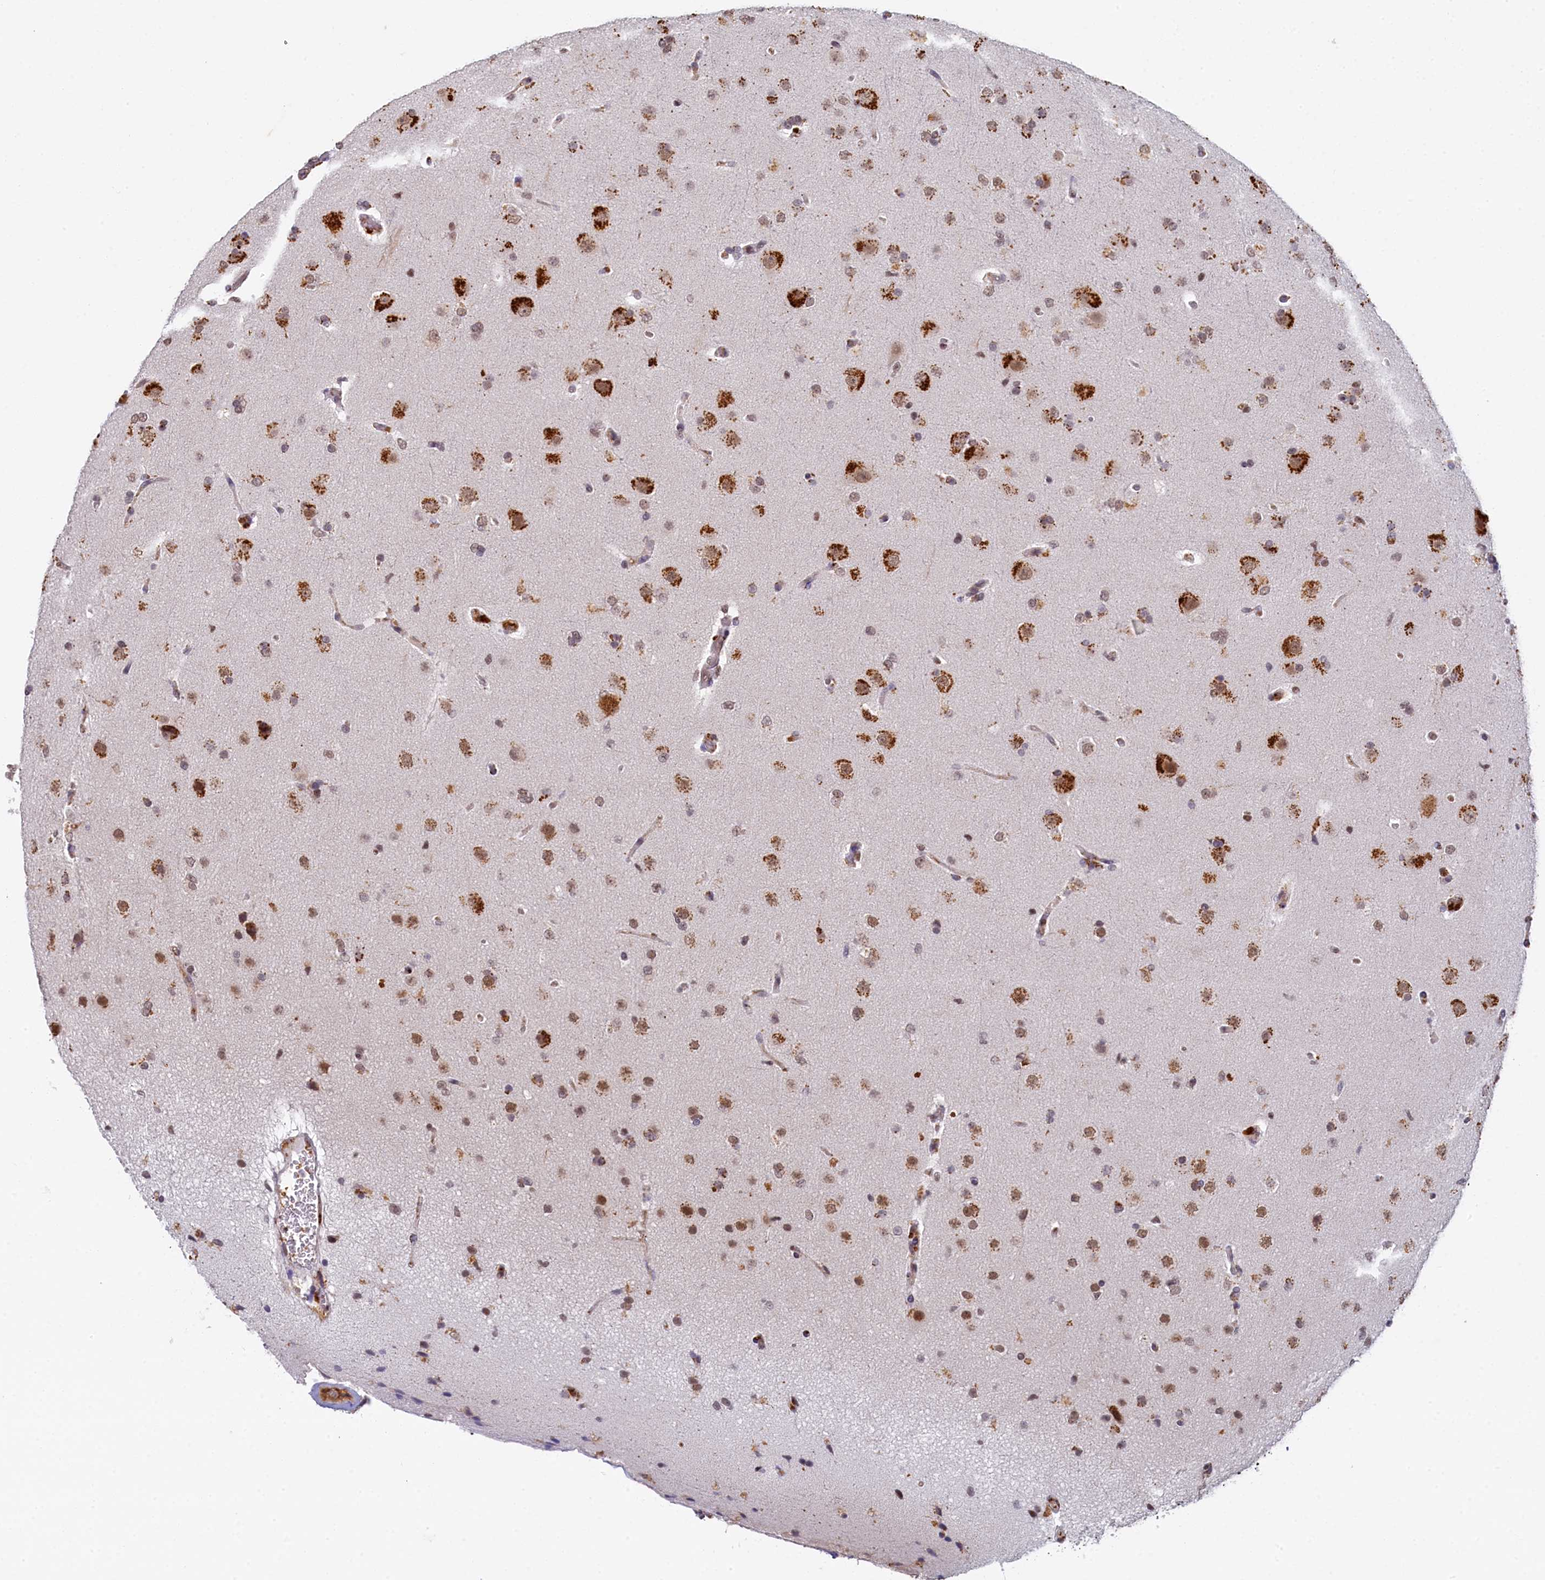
{"staining": {"intensity": "moderate", "quantity": ">75%", "location": "nuclear"}, "tissue": "glioma", "cell_type": "Tumor cells", "image_type": "cancer", "snomed": [{"axis": "morphology", "description": "Glioma, malignant, High grade"}, {"axis": "topography", "description": "Brain"}], "caption": "Glioma stained for a protein (brown) reveals moderate nuclear positive expression in about >75% of tumor cells.", "gene": "INTS14", "patient": {"sex": "male", "age": 72}}